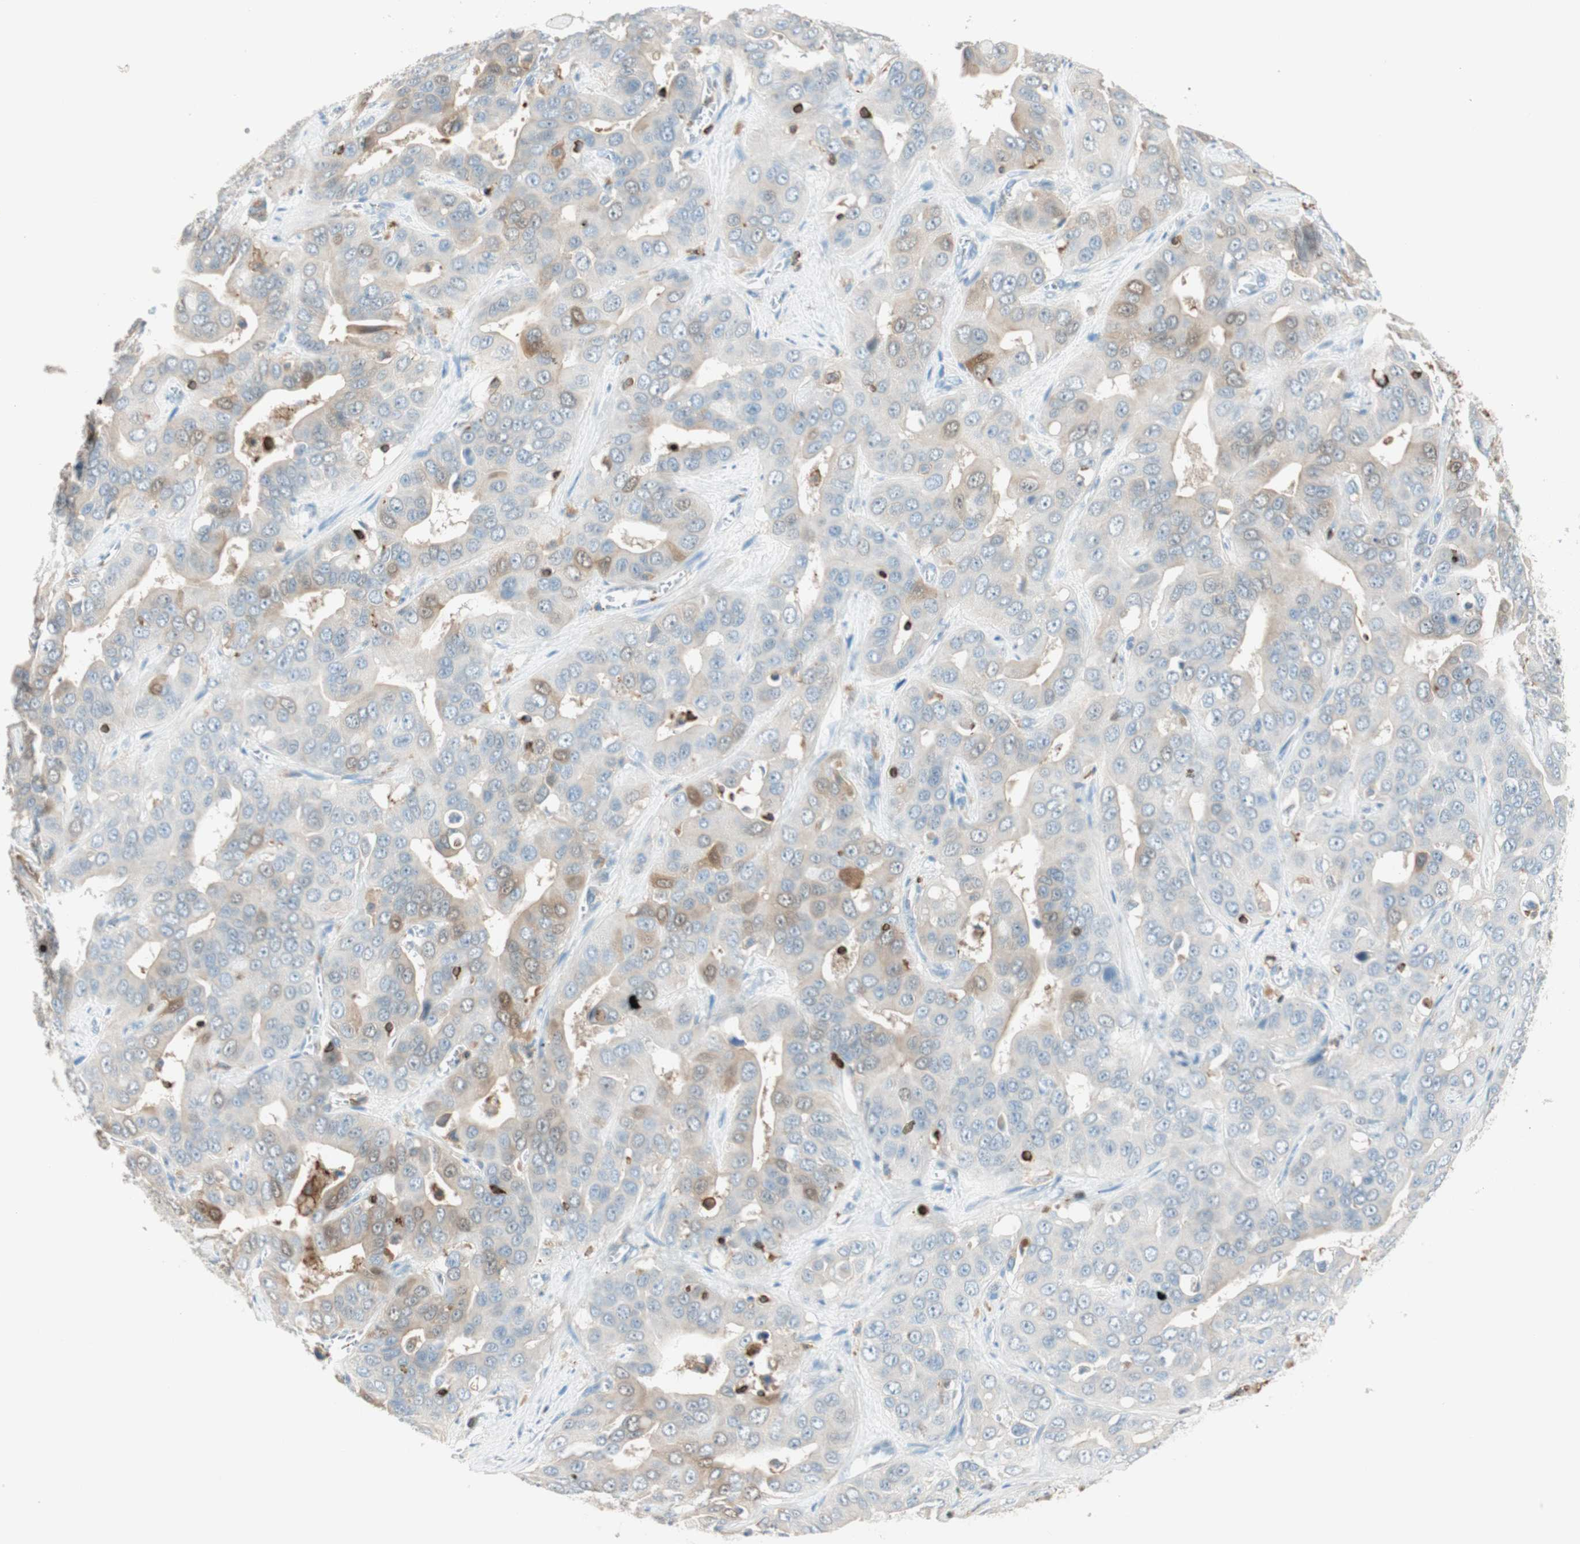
{"staining": {"intensity": "moderate", "quantity": "25%-75%", "location": "cytoplasmic/membranous"}, "tissue": "liver cancer", "cell_type": "Tumor cells", "image_type": "cancer", "snomed": [{"axis": "morphology", "description": "Cholangiocarcinoma"}, {"axis": "topography", "description": "Liver"}], "caption": "A micrograph of liver cancer stained for a protein demonstrates moderate cytoplasmic/membranous brown staining in tumor cells.", "gene": "HPGD", "patient": {"sex": "female", "age": 52}}